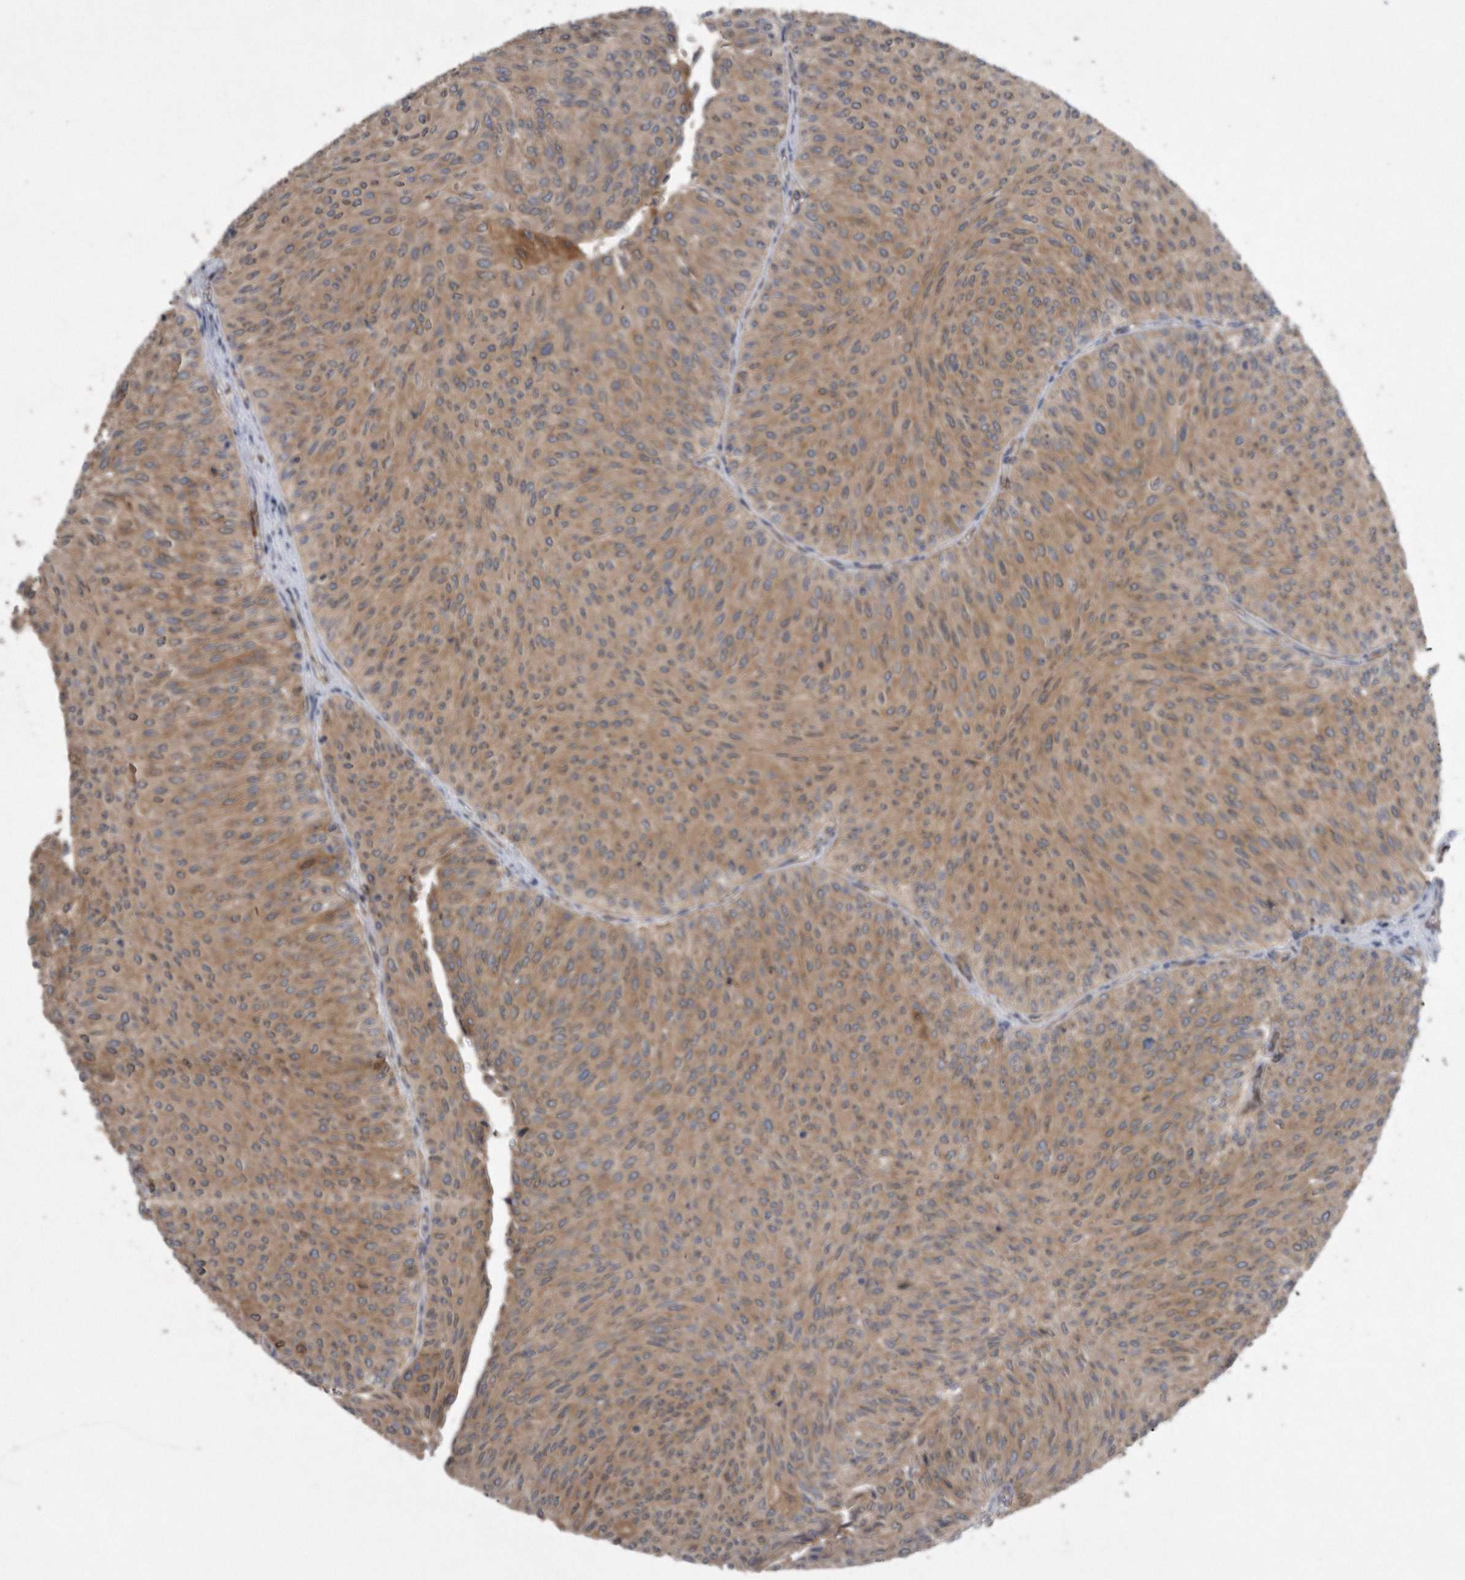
{"staining": {"intensity": "moderate", "quantity": ">75%", "location": "cytoplasmic/membranous"}, "tissue": "urothelial cancer", "cell_type": "Tumor cells", "image_type": "cancer", "snomed": [{"axis": "morphology", "description": "Urothelial carcinoma, Low grade"}, {"axis": "topography", "description": "Urinary bladder"}], "caption": "Protein expression analysis of human urothelial carcinoma (low-grade) reveals moderate cytoplasmic/membranous expression in approximately >75% of tumor cells.", "gene": "PON2", "patient": {"sex": "male", "age": 78}}